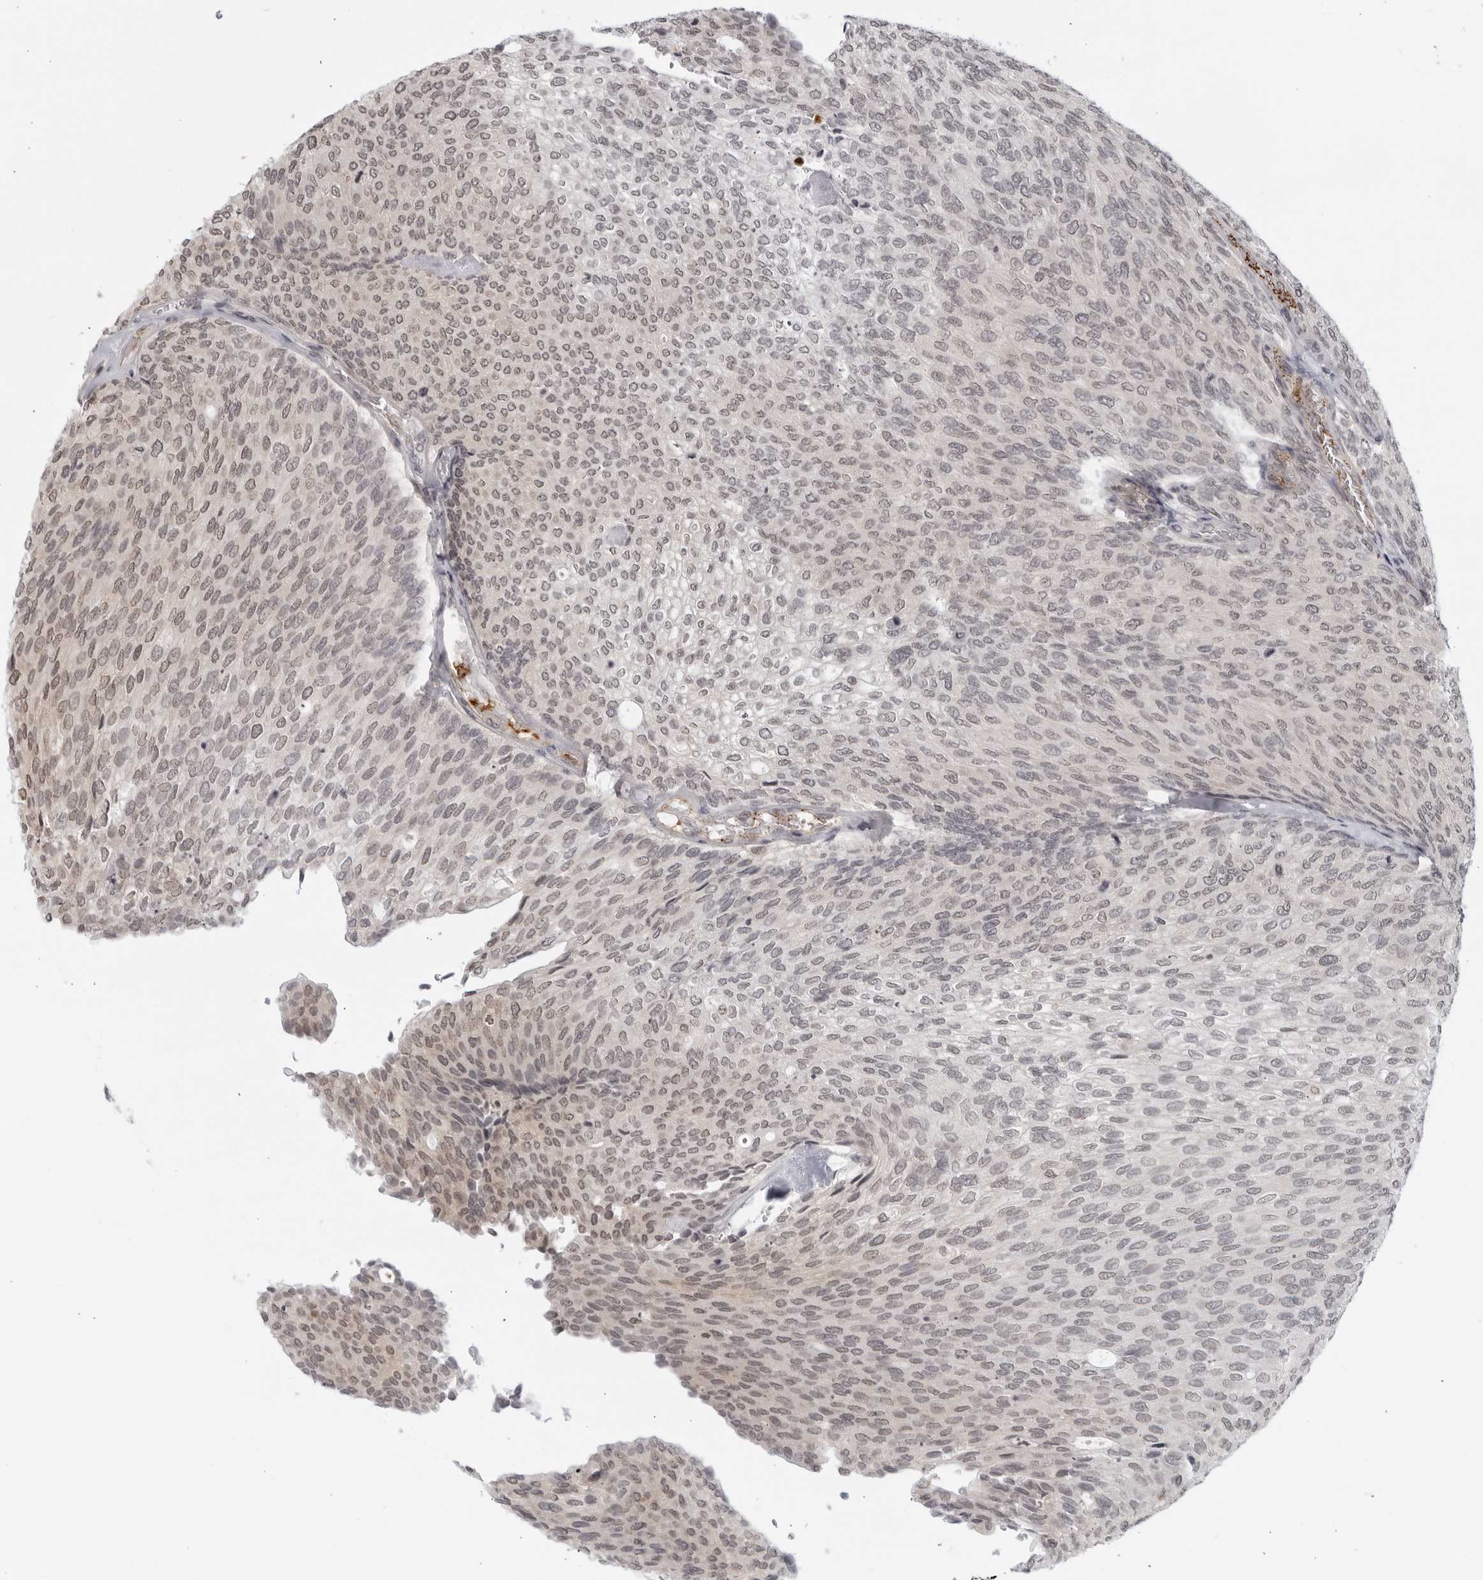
{"staining": {"intensity": "weak", "quantity": "25%-75%", "location": "nuclear"}, "tissue": "urothelial cancer", "cell_type": "Tumor cells", "image_type": "cancer", "snomed": [{"axis": "morphology", "description": "Urothelial carcinoma, Low grade"}, {"axis": "topography", "description": "Urinary bladder"}], "caption": "Protein expression analysis of urothelial carcinoma (low-grade) demonstrates weak nuclear positivity in about 25%-75% of tumor cells. (Stains: DAB in brown, nuclei in blue, Microscopy: brightfield microscopy at high magnification).", "gene": "CC2D1B", "patient": {"sex": "female", "age": 79}}